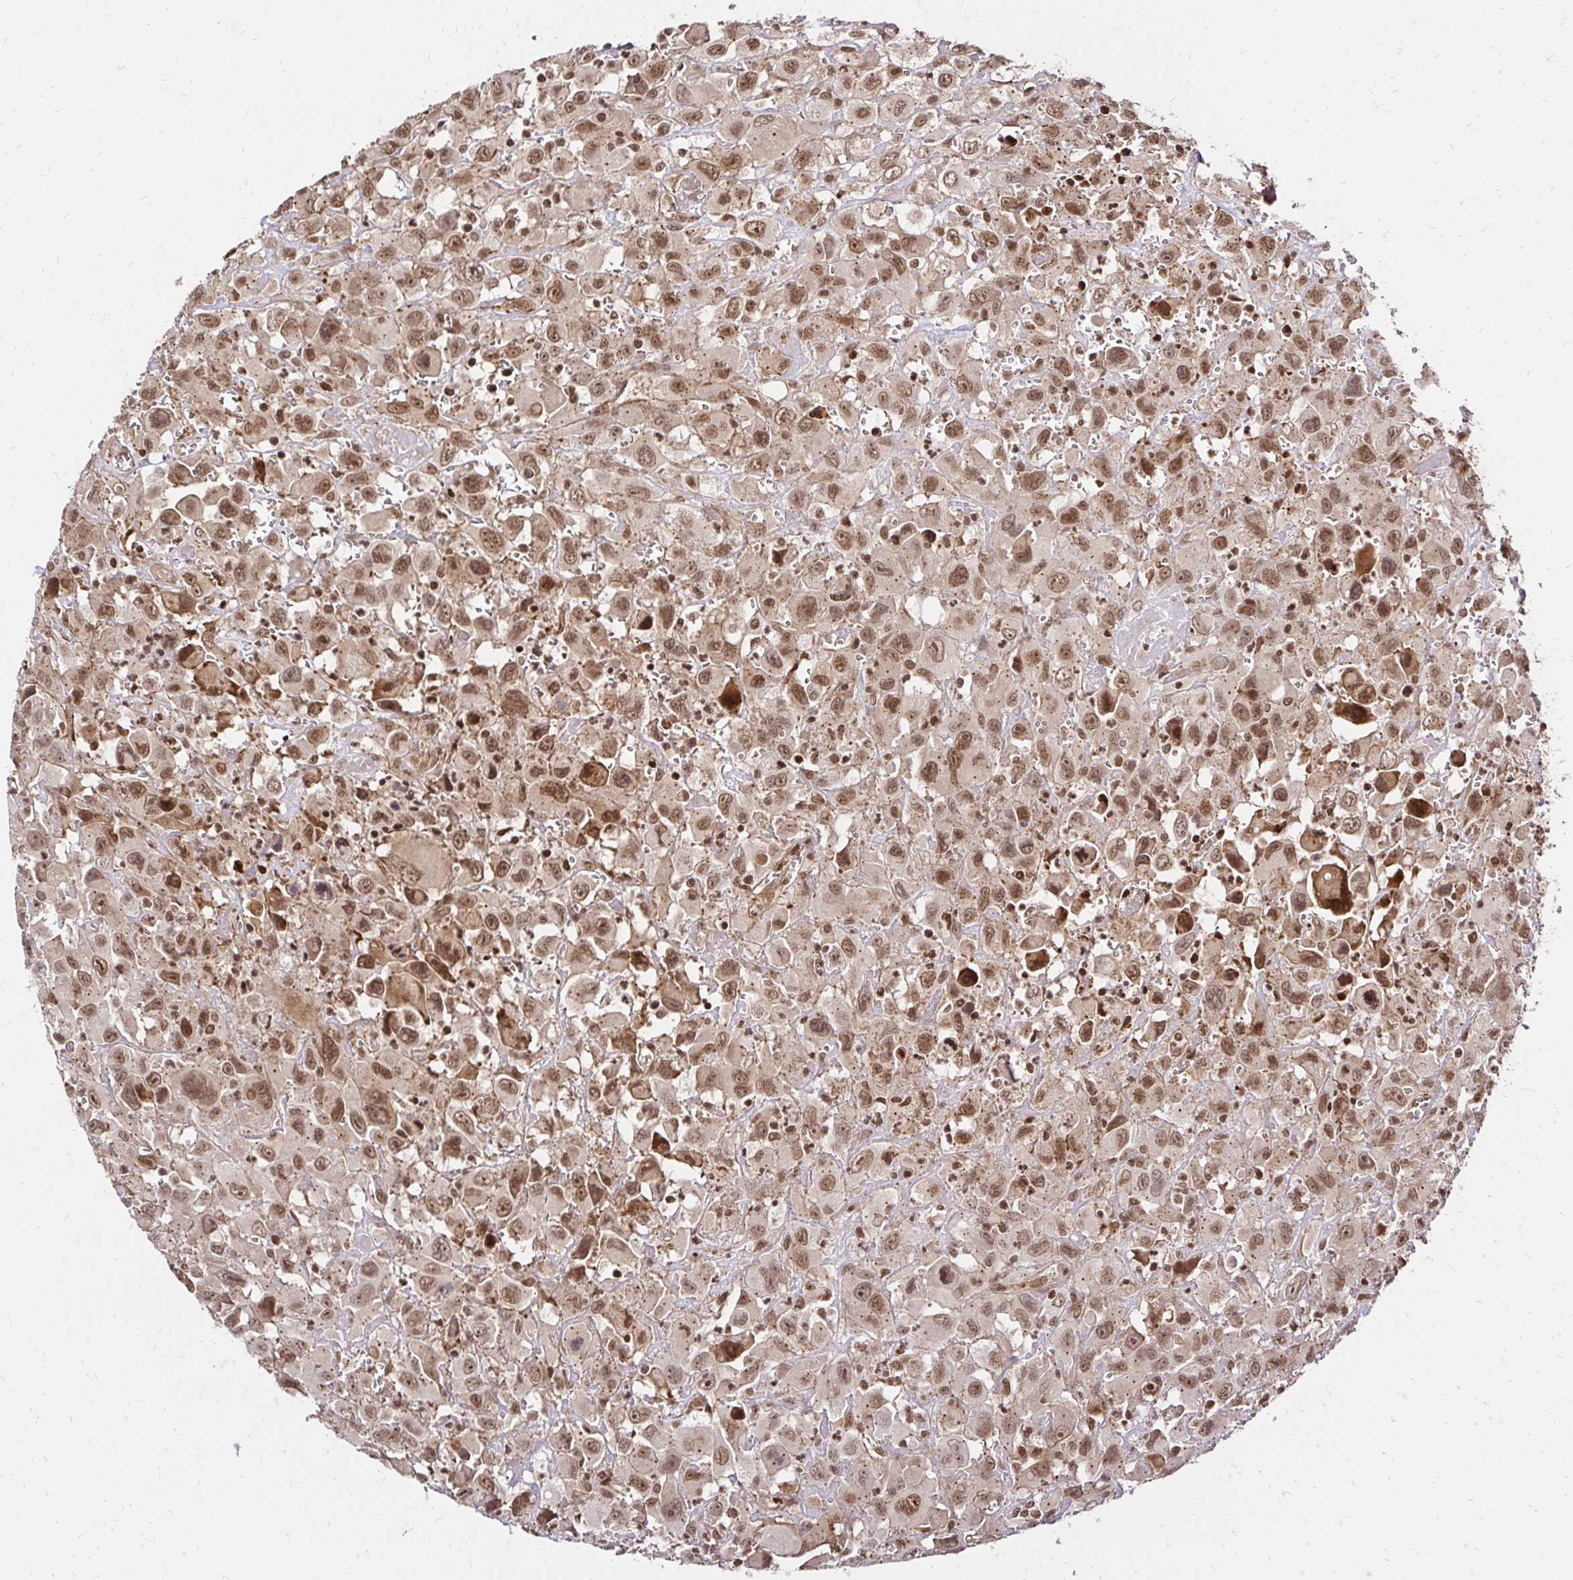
{"staining": {"intensity": "moderate", "quantity": ">75%", "location": "nuclear"}, "tissue": "head and neck cancer", "cell_type": "Tumor cells", "image_type": "cancer", "snomed": [{"axis": "morphology", "description": "Squamous cell carcinoma, NOS"}, {"axis": "morphology", "description": "Squamous cell carcinoma, metastatic, NOS"}, {"axis": "topography", "description": "Oral tissue"}, {"axis": "topography", "description": "Head-Neck"}], "caption": "Moderate nuclear positivity for a protein is seen in about >75% of tumor cells of head and neck cancer (squamous cell carcinoma) using IHC.", "gene": "GLYR1", "patient": {"sex": "female", "age": 85}}